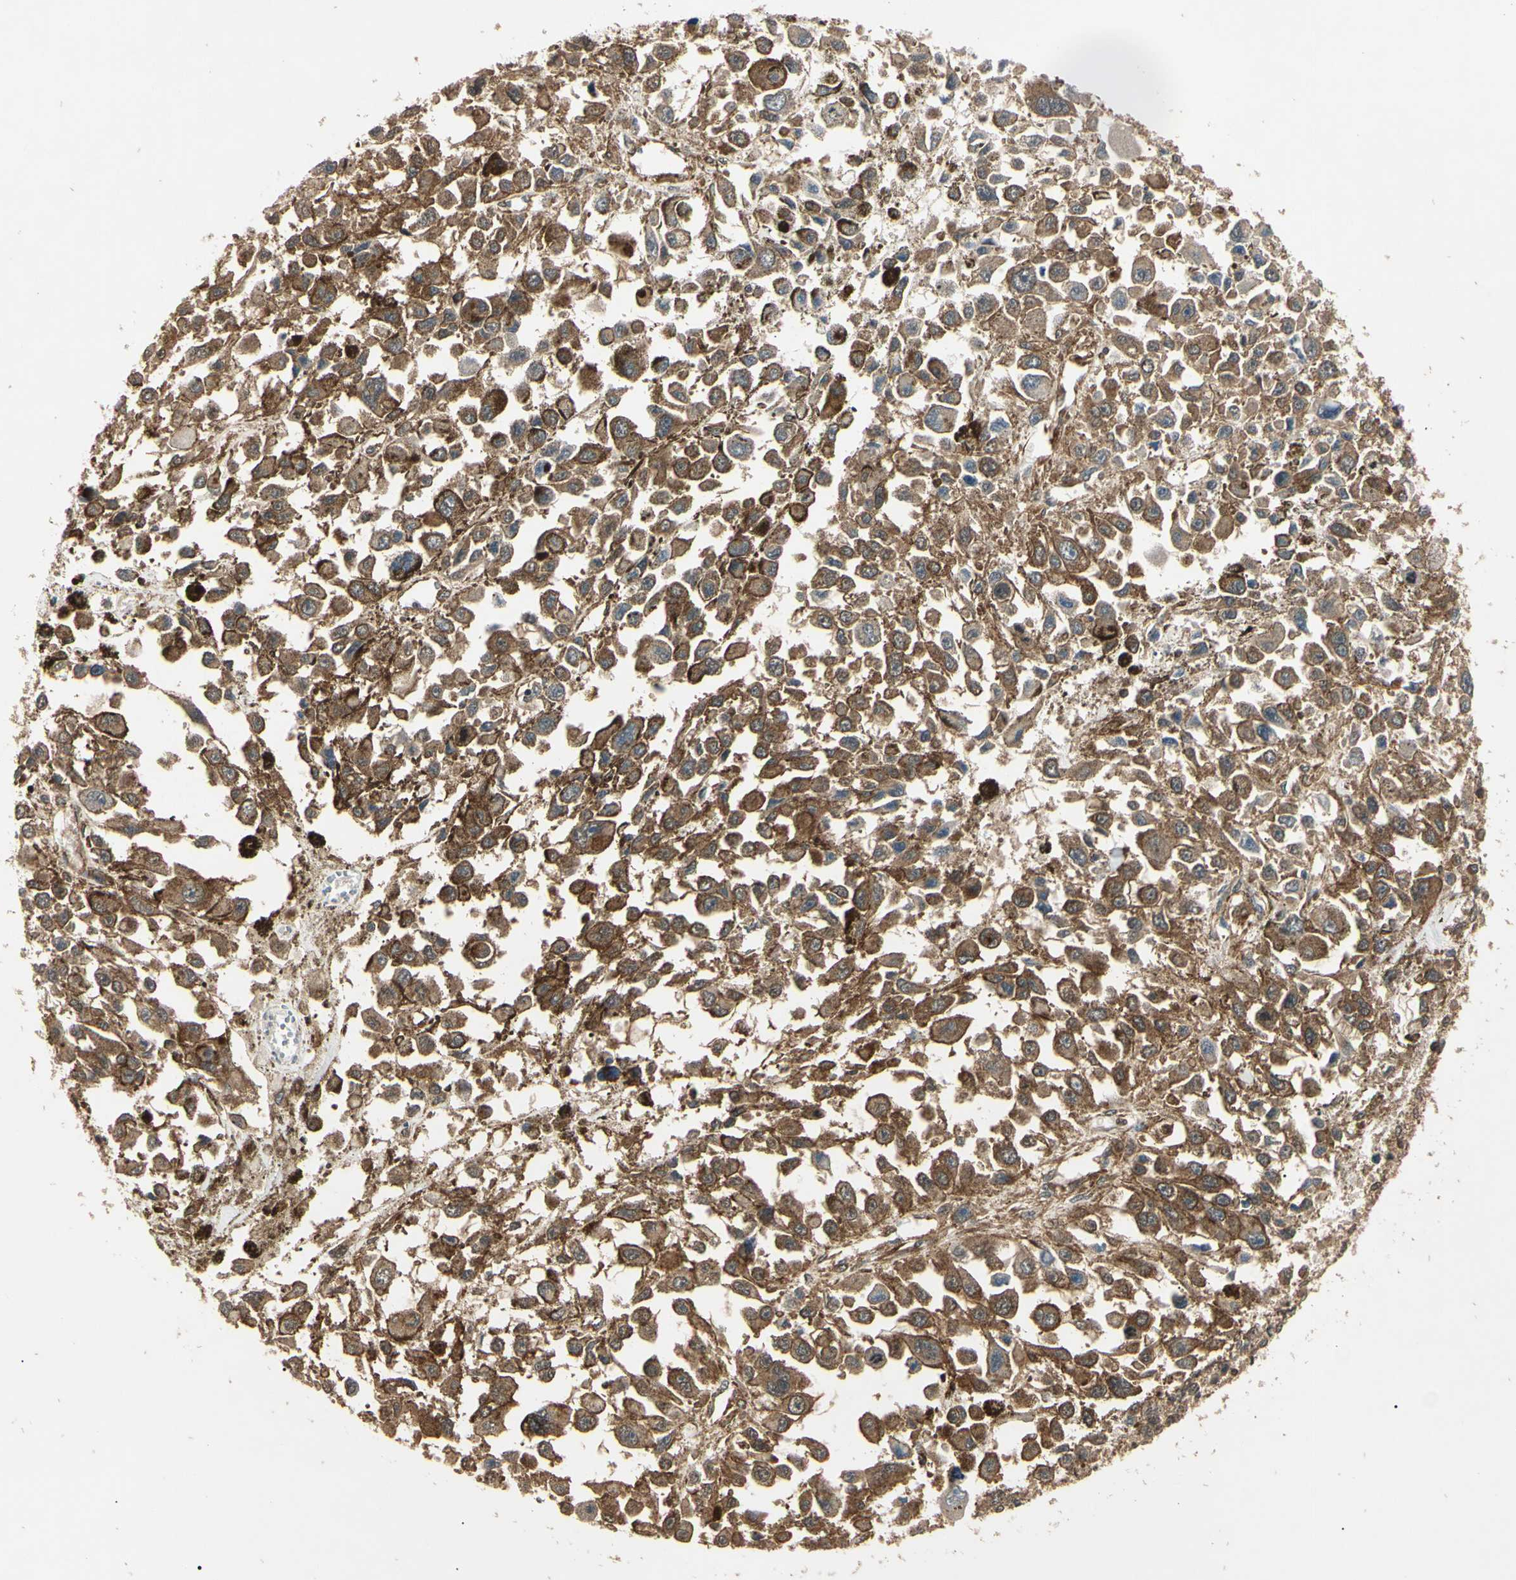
{"staining": {"intensity": "moderate", "quantity": ">75%", "location": "cytoplasmic/membranous"}, "tissue": "melanoma", "cell_type": "Tumor cells", "image_type": "cancer", "snomed": [{"axis": "morphology", "description": "Malignant melanoma, Metastatic site"}, {"axis": "topography", "description": "Lymph node"}], "caption": "IHC of melanoma reveals medium levels of moderate cytoplasmic/membranous positivity in about >75% of tumor cells. Using DAB (brown) and hematoxylin (blue) stains, captured at high magnification using brightfield microscopy.", "gene": "EPN1", "patient": {"sex": "male", "age": 59}}